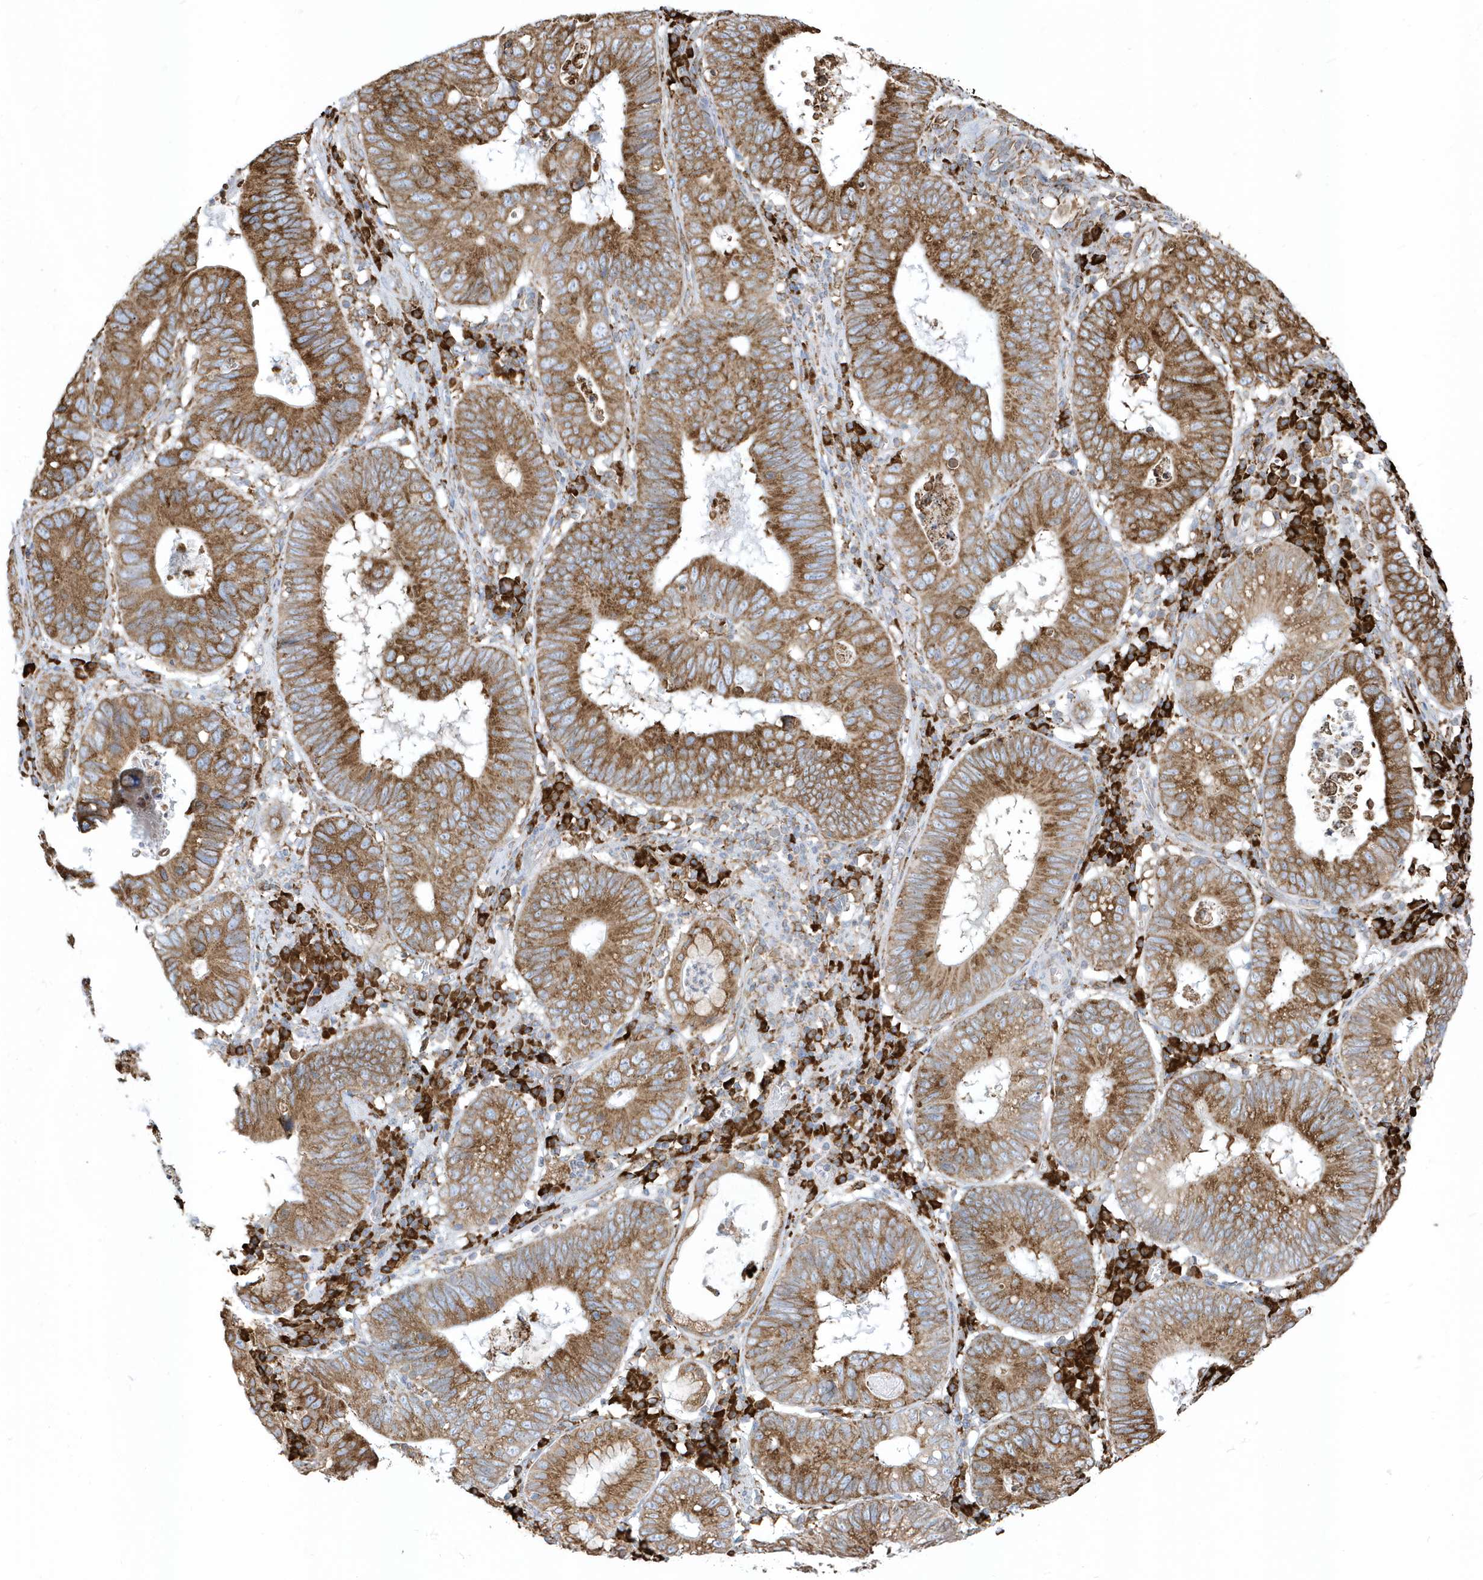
{"staining": {"intensity": "strong", "quantity": ">75%", "location": "cytoplasmic/membranous"}, "tissue": "stomach cancer", "cell_type": "Tumor cells", "image_type": "cancer", "snomed": [{"axis": "morphology", "description": "Adenocarcinoma, NOS"}, {"axis": "topography", "description": "Stomach"}], "caption": "Stomach adenocarcinoma was stained to show a protein in brown. There is high levels of strong cytoplasmic/membranous expression in approximately >75% of tumor cells.", "gene": "PDIA6", "patient": {"sex": "male", "age": 59}}